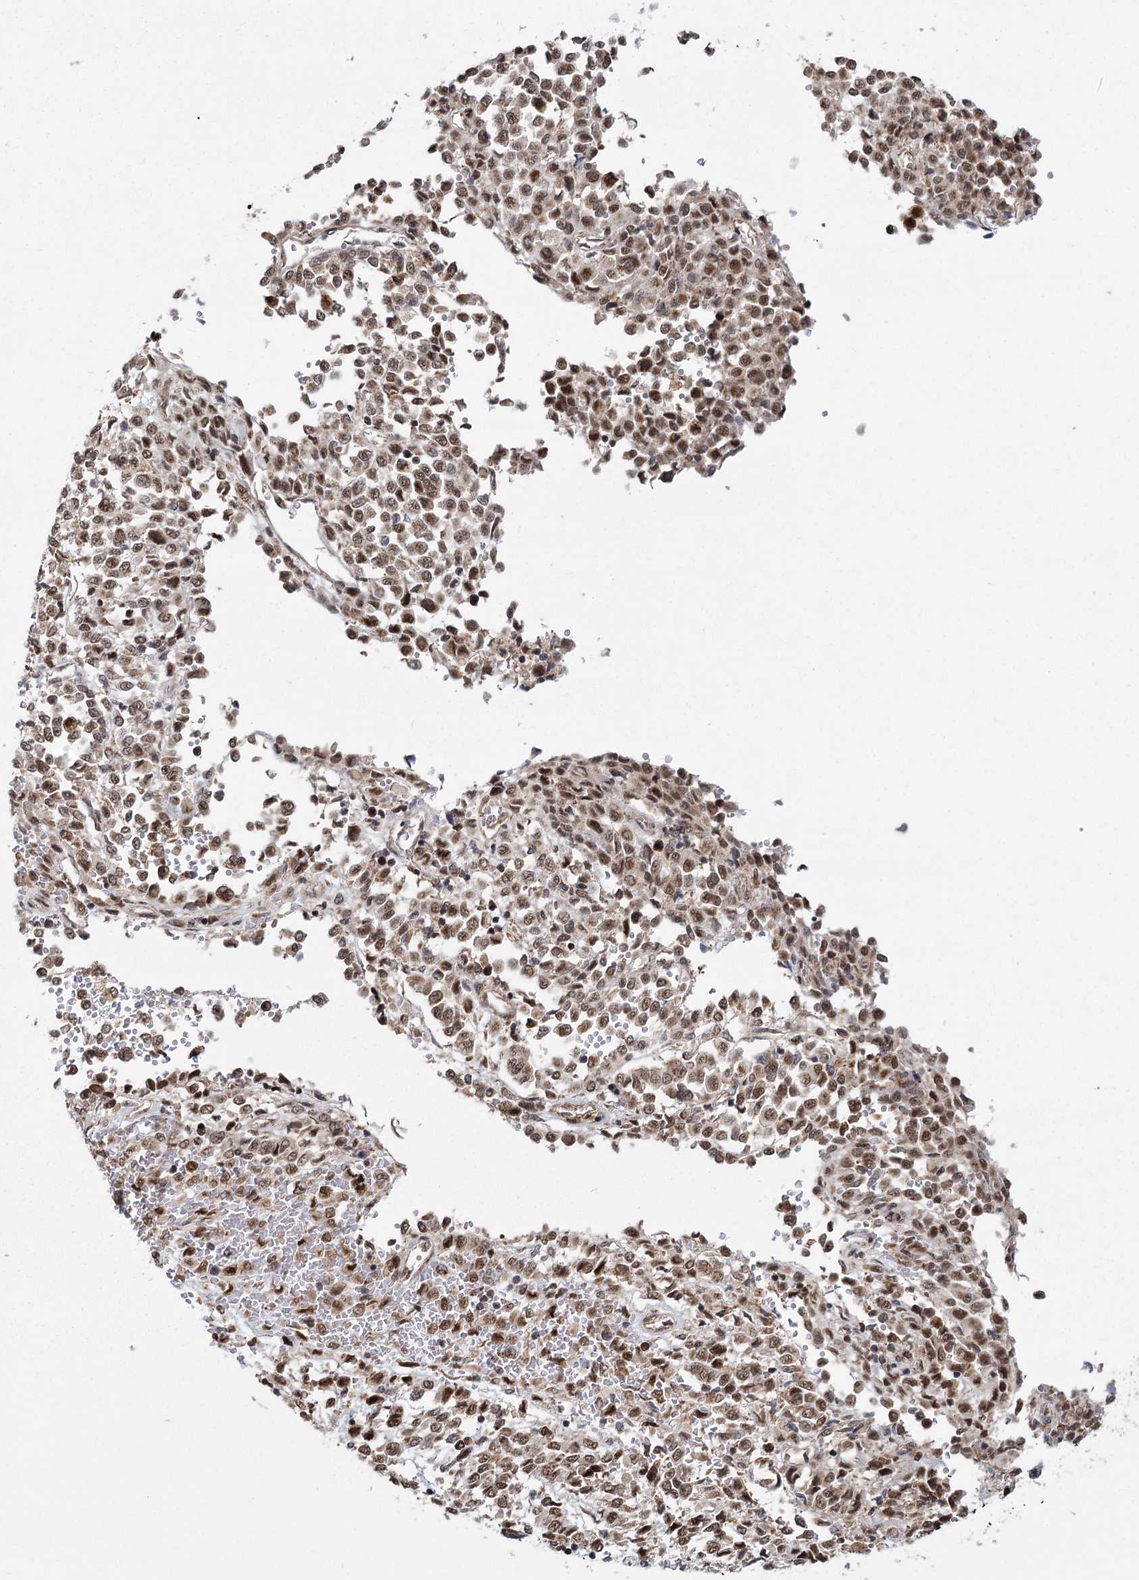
{"staining": {"intensity": "moderate", "quantity": ">75%", "location": "cytoplasmic/membranous,nuclear"}, "tissue": "melanoma", "cell_type": "Tumor cells", "image_type": "cancer", "snomed": [{"axis": "morphology", "description": "Malignant melanoma, Metastatic site"}, {"axis": "topography", "description": "Pancreas"}], "caption": "Tumor cells show medium levels of moderate cytoplasmic/membranous and nuclear staining in approximately >75% of cells in malignant melanoma (metastatic site).", "gene": "ZCCHC24", "patient": {"sex": "female", "age": 30}}